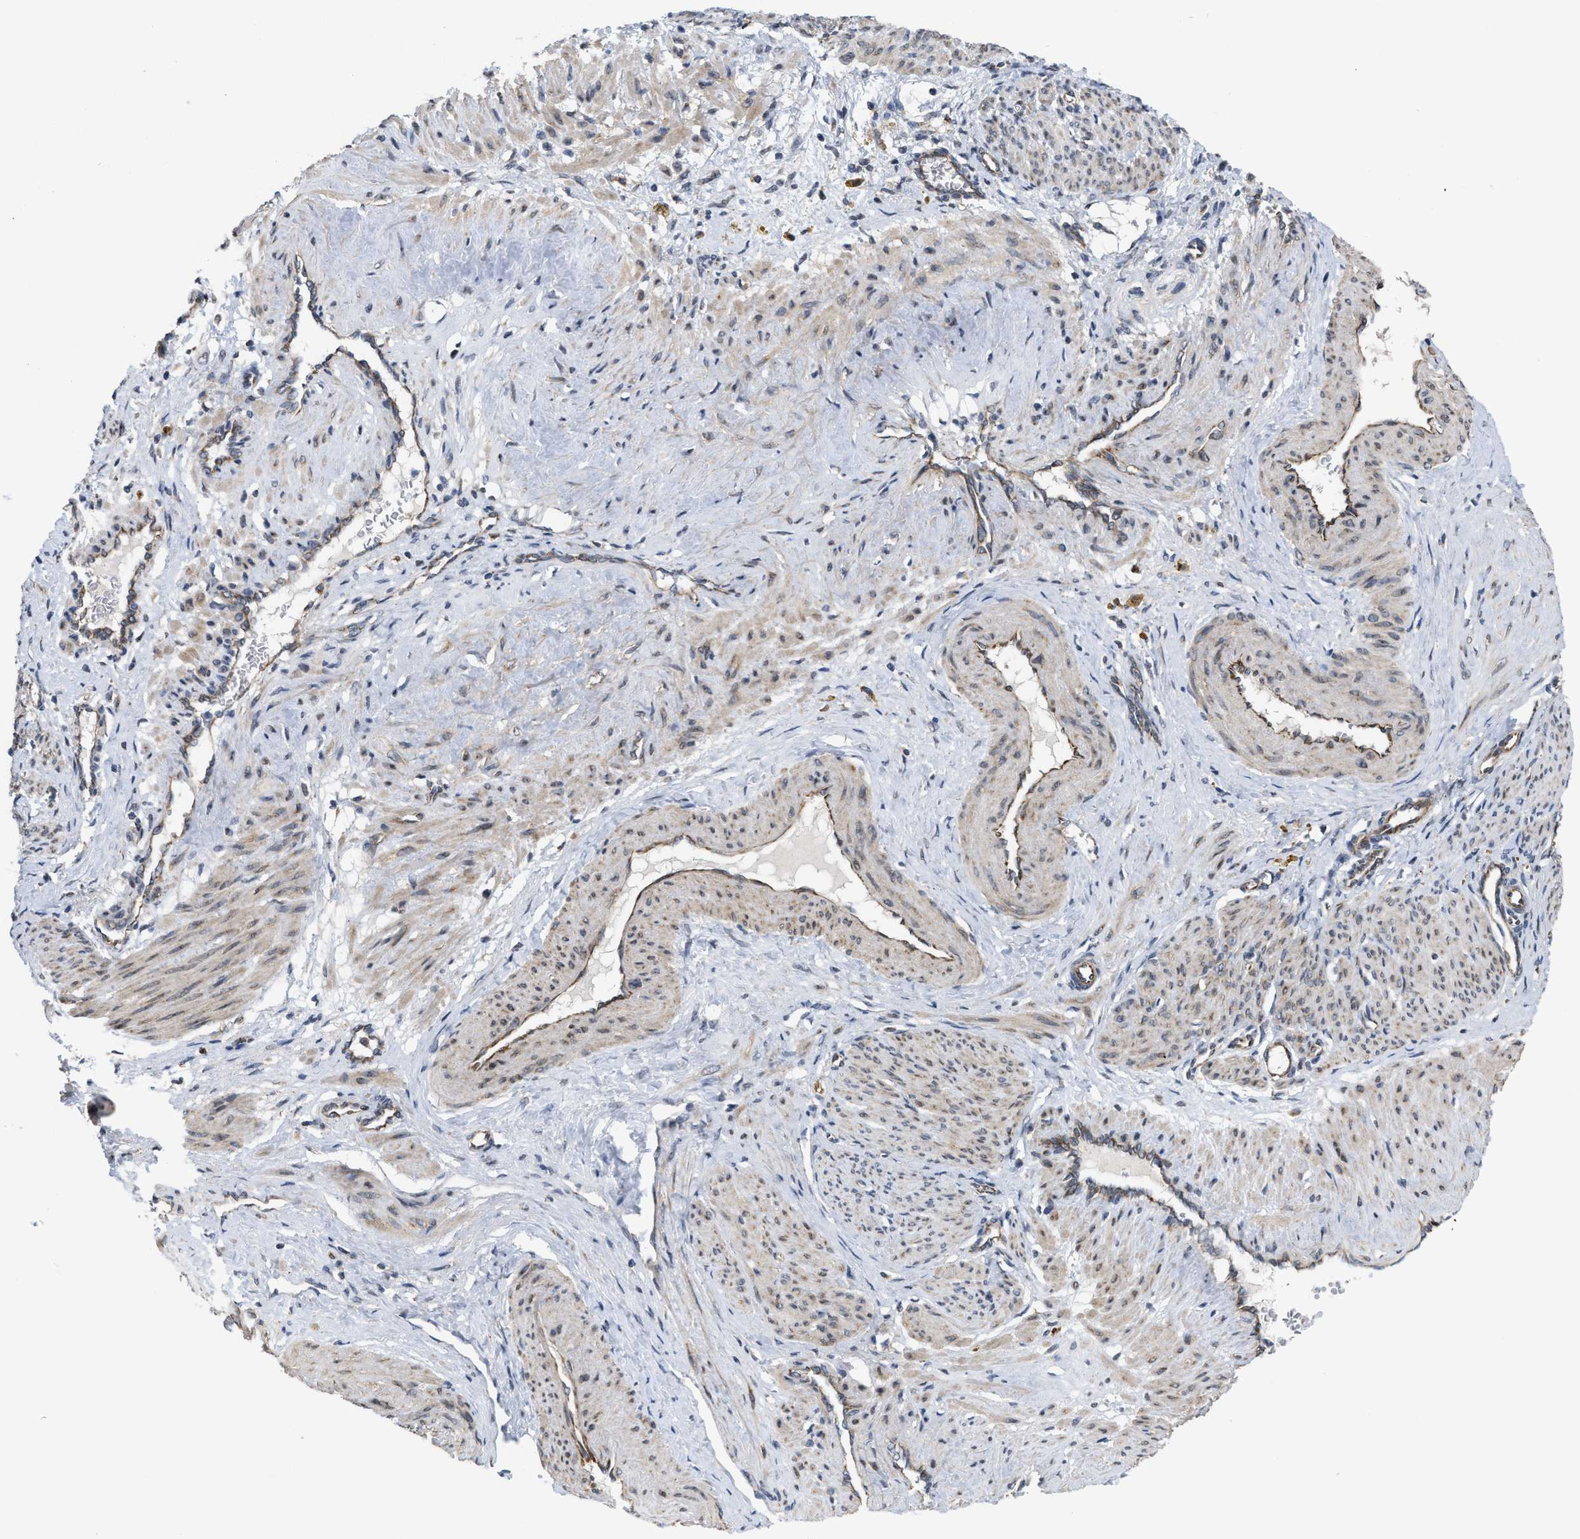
{"staining": {"intensity": "weak", "quantity": ">75%", "location": "cytoplasmic/membranous"}, "tissue": "smooth muscle", "cell_type": "Smooth muscle cells", "image_type": "normal", "snomed": [{"axis": "morphology", "description": "Normal tissue, NOS"}, {"axis": "topography", "description": "Endometrium"}], "caption": "This histopathology image exhibits immunohistochemistry staining of normal smooth muscle, with low weak cytoplasmic/membranous positivity in approximately >75% of smooth muscle cells.", "gene": "EOGT", "patient": {"sex": "female", "age": 33}}